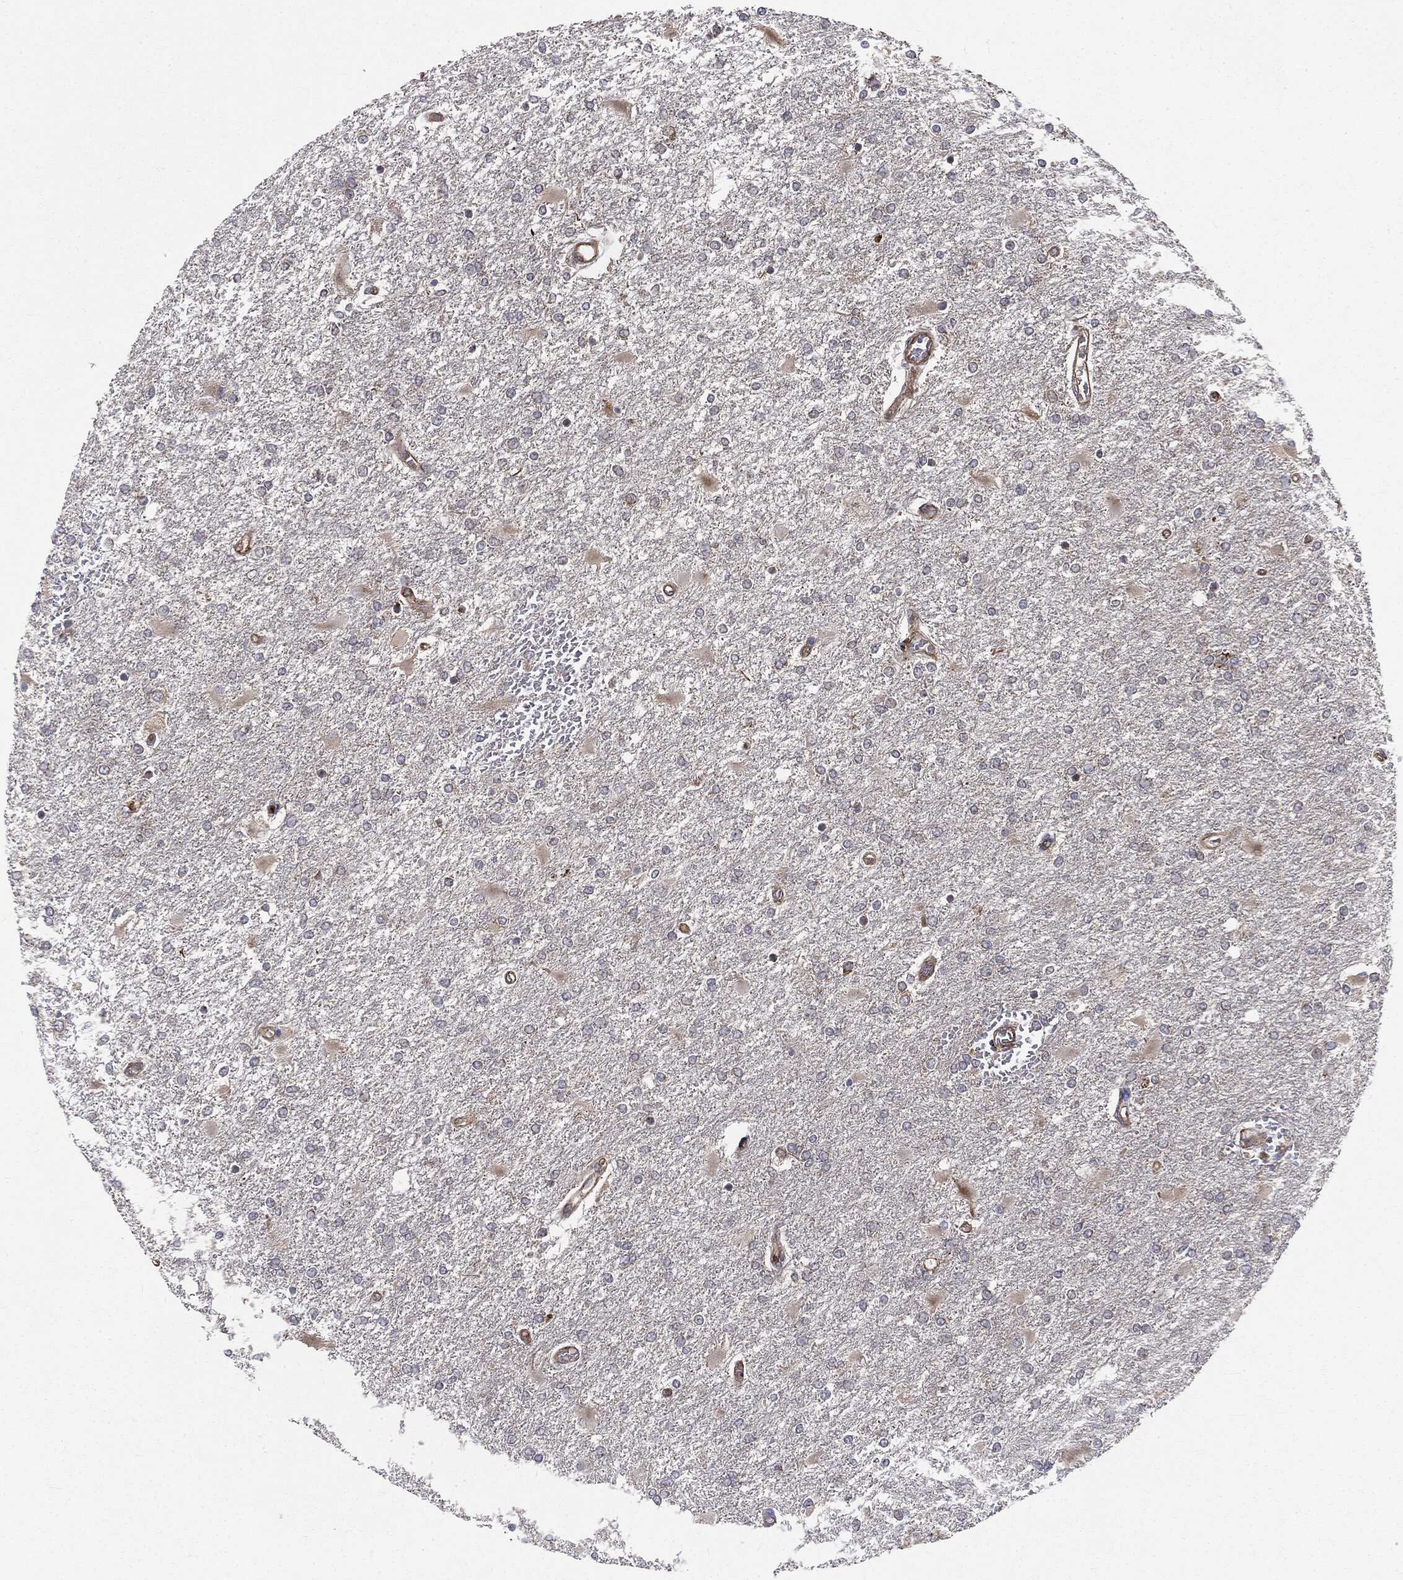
{"staining": {"intensity": "weak", "quantity": "<25%", "location": "cytoplasmic/membranous"}, "tissue": "glioma", "cell_type": "Tumor cells", "image_type": "cancer", "snomed": [{"axis": "morphology", "description": "Glioma, malignant, High grade"}, {"axis": "topography", "description": "Cerebral cortex"}], "caption": "A photomicrograph of human malignant glioma (high-grade) is negative for staining in tumor cells. The staining was performed using DAB to visualize the protein expression in brown, while the nuclei were stained in blue with hematoxylin (Magnification: 20x).", "gene": "CYLD", "patient": {"sex": "male", "age": 79}}